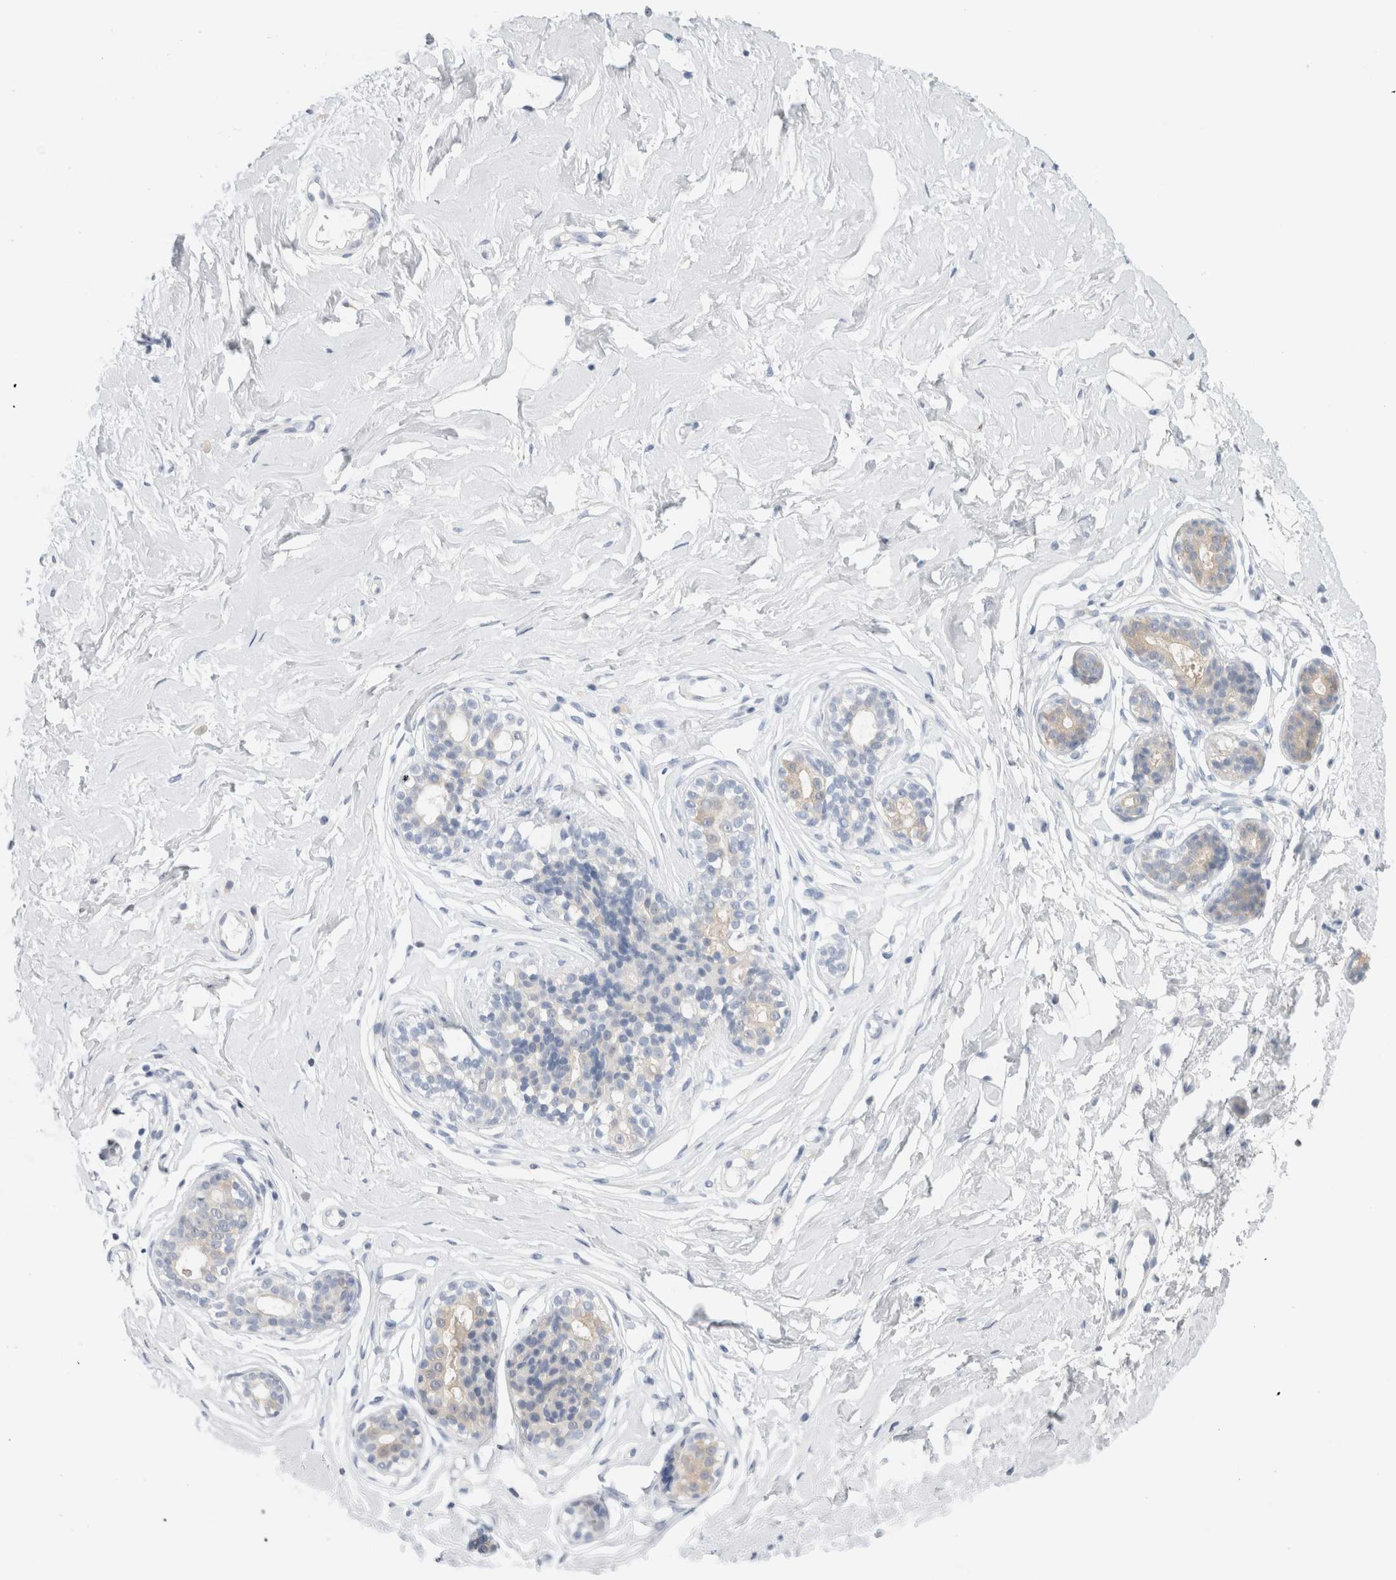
{"staining": {"intensity": "negative", "quantity": "none", "location": "none"}, "tissue": "breast", "cell_type": "Adipocytes", "image_type": "normal", "snomed": [{"axis": "morphology", "description": "Normal tissue, NOS"}, {"axis": "topography", "description": "Breast"}], "caption": "This is an IHC micrograph of benign human breast. There is no staining in adipocytes.", "gene": "ADAM30", "patient": {"sex": "female", "age": 23}}